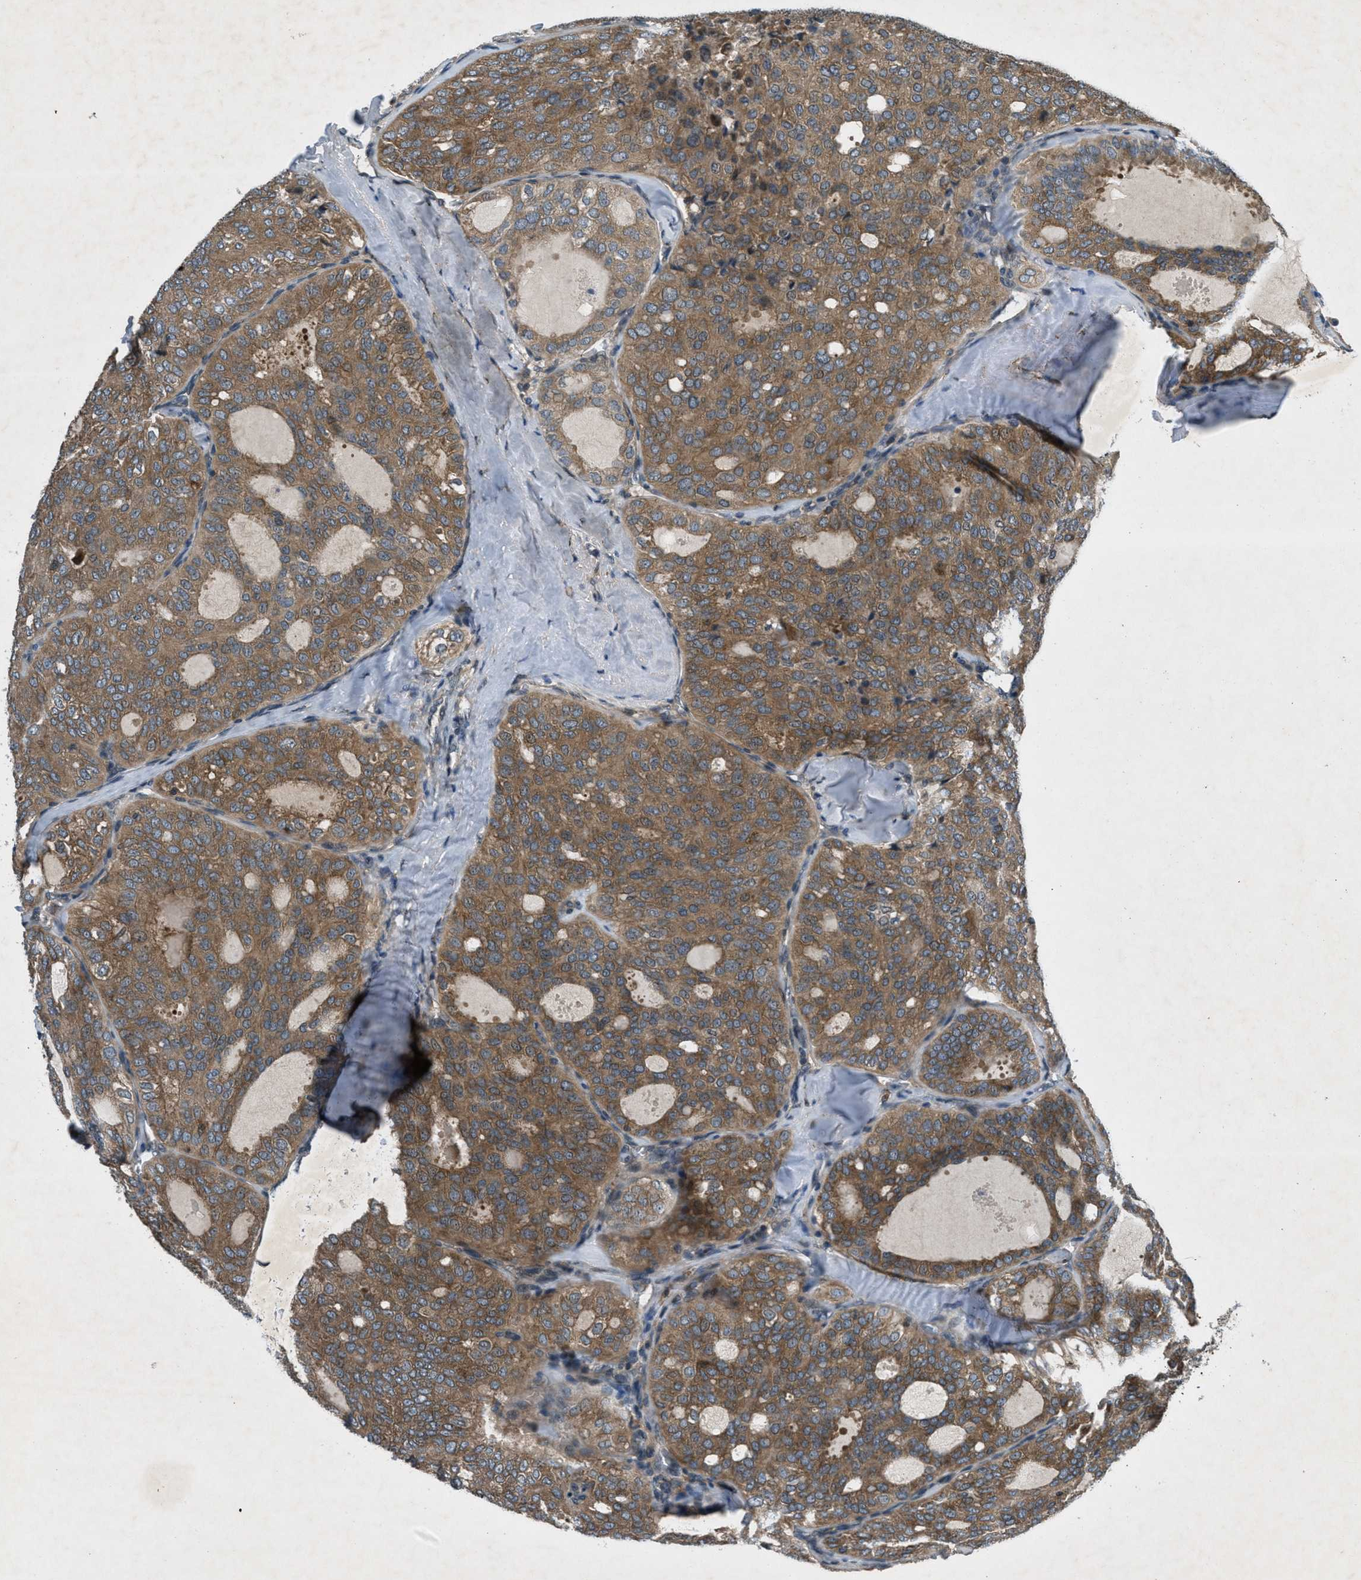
{"staining": {"intensity": "moderate", "quantity": ">75%", "location": "cytoplasmic/membranous"}, "tissue": "thyroid cancer", "cell_type": "Tumor cells", "image_type": "cancer", "snomed": [{"axis": "morphology", "description": "Follicular adenoma carcinoma, NOS"}, {"axis": "topography", "description": "Thyroid gland"}], "caption": "Moderate cytoplasmic/membranous expression for a protein is identified in about >75% of tumor cells of thyroid follicular adenoma carcinoma using immunohistochemistry.", "gene": "EPSTI1", "patient": {"sex": "male", "age": 75}}